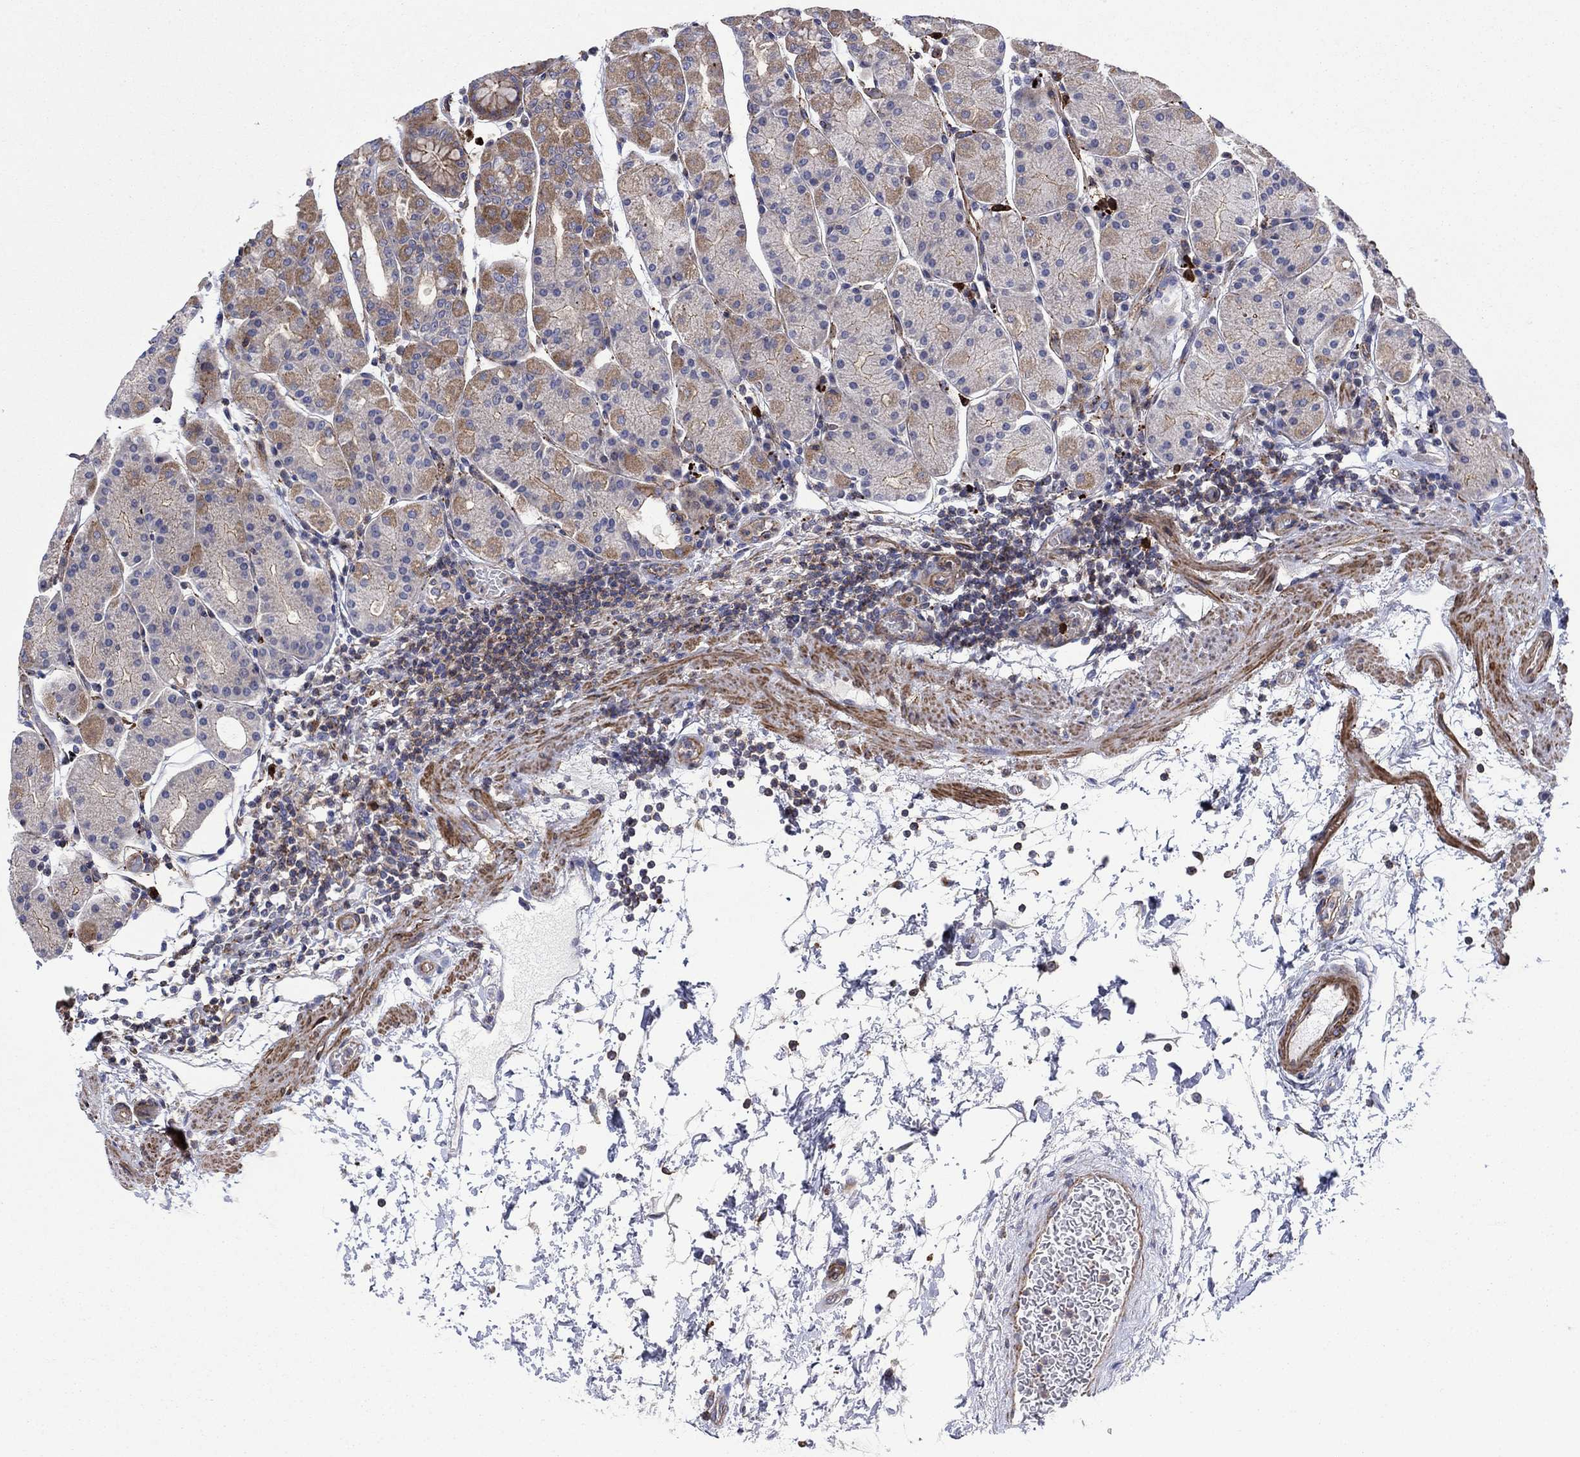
{"staining": {"intensity": "moderate", "quantity": "<25%", "location": "cytoplasmic/membranous"}, "tissue": "stomach", "cell_type": "Glandular cells", "image_type": "normal", "snomed": [{"axis": "morphology", "description": "Normal tissue, NOS"}, {"axis": "topography", "description": "Stomach"}], "caption": "Stomach stained with DAB (3,3'-diaminobenzidine) immunohistochemistry (IHC) exhibits low levels of moderate cytoplasmic/membranous positivity in about <25% of glandular cells.", "gene": "PAG1", "patient": {"sex": "male", "age": 54}}